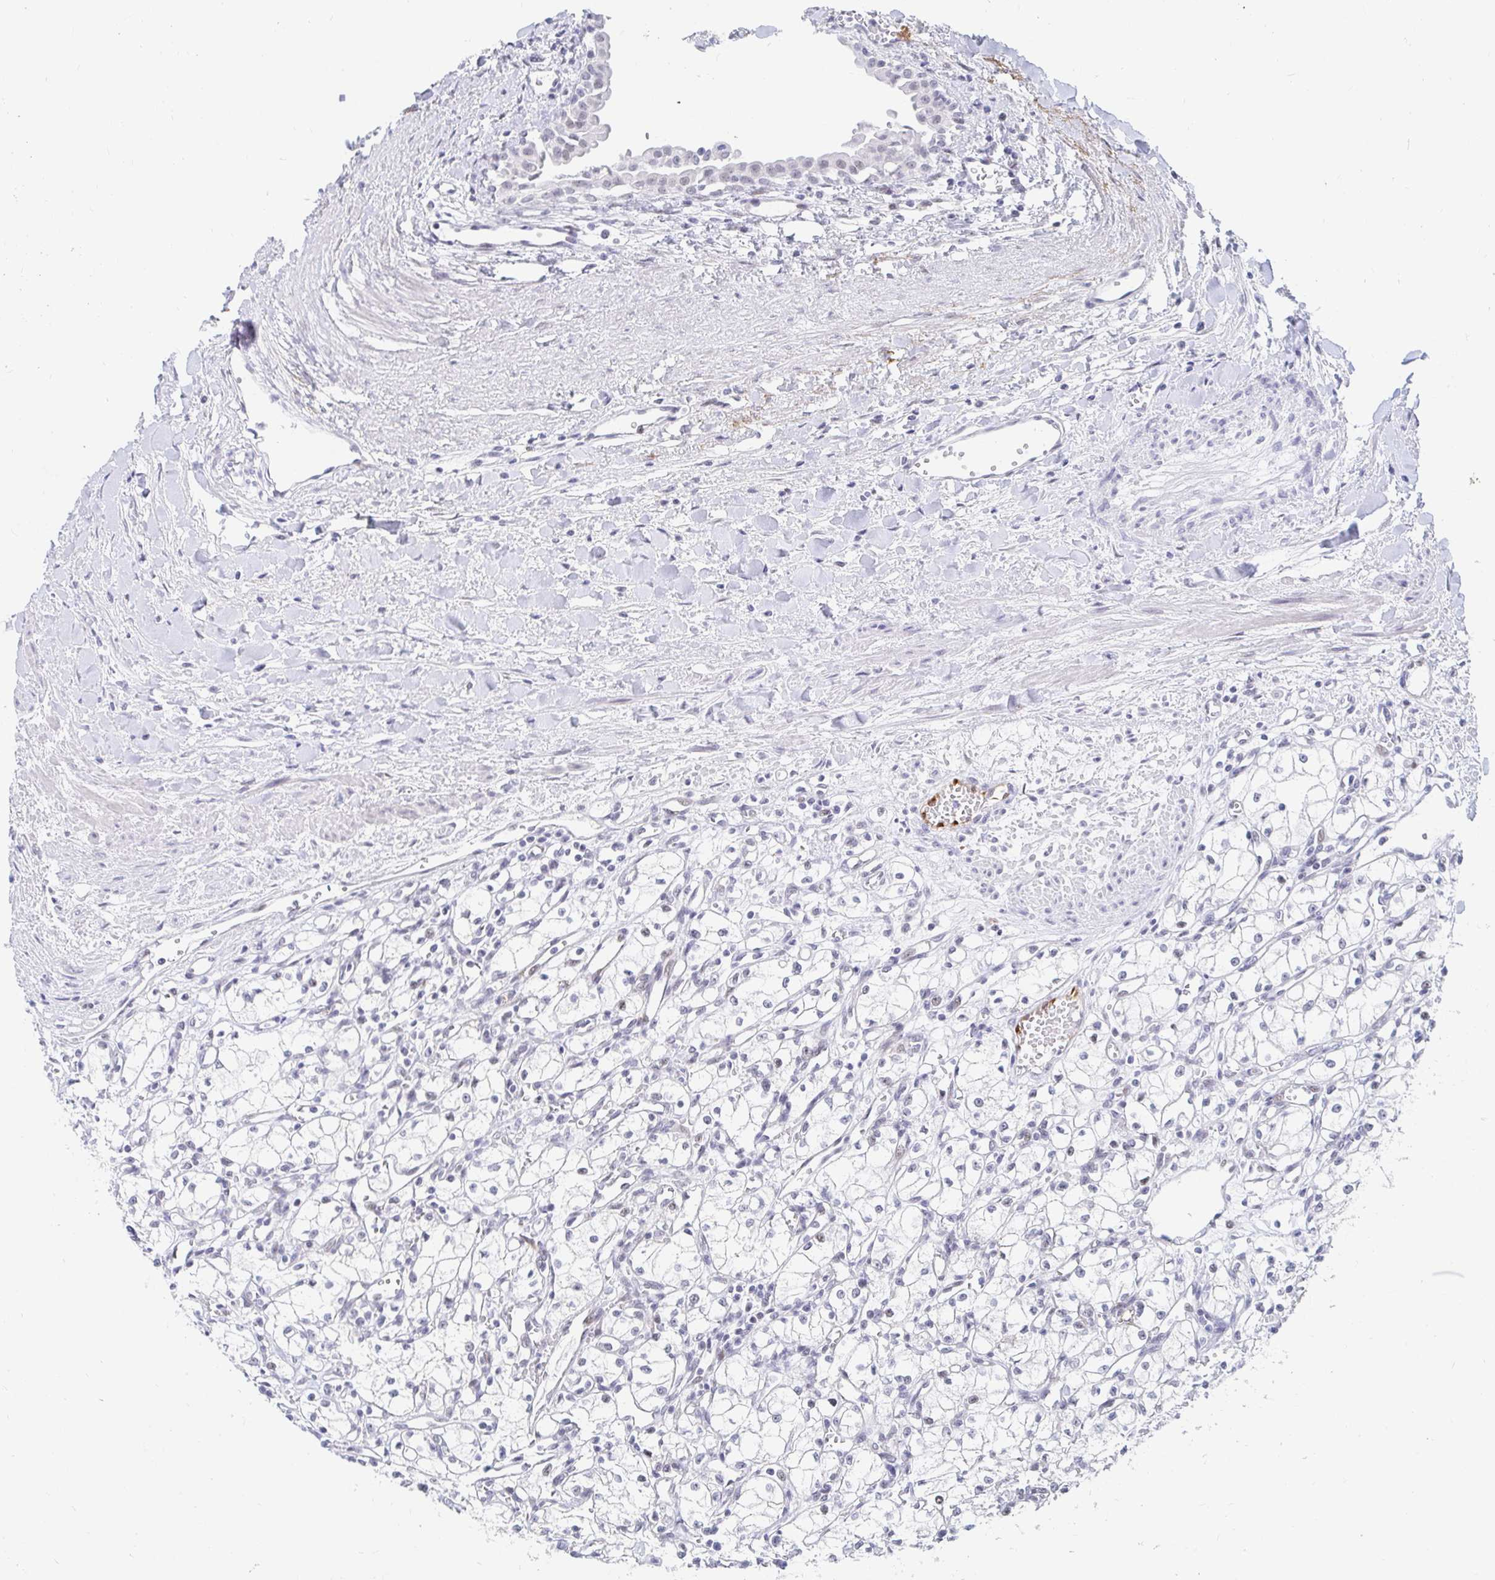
{"staining": {"intensity": "negative", "quantity": "none", "location": "none"}, "tissue": "renal cancer", "cell_type": "Tumor cells", "image_type": "cancer", "snomed": [{"axis": "morphology", "description": "Adenocarcinoma, NOS"}, {"axis": "topography", "description": "Kidney"}], "caption": "An image of human adenocarcinoma (renal) is negative for staining in tumor cells.", "gene": "COL28A1", "patient": {"sex": "male", "age": 59}}